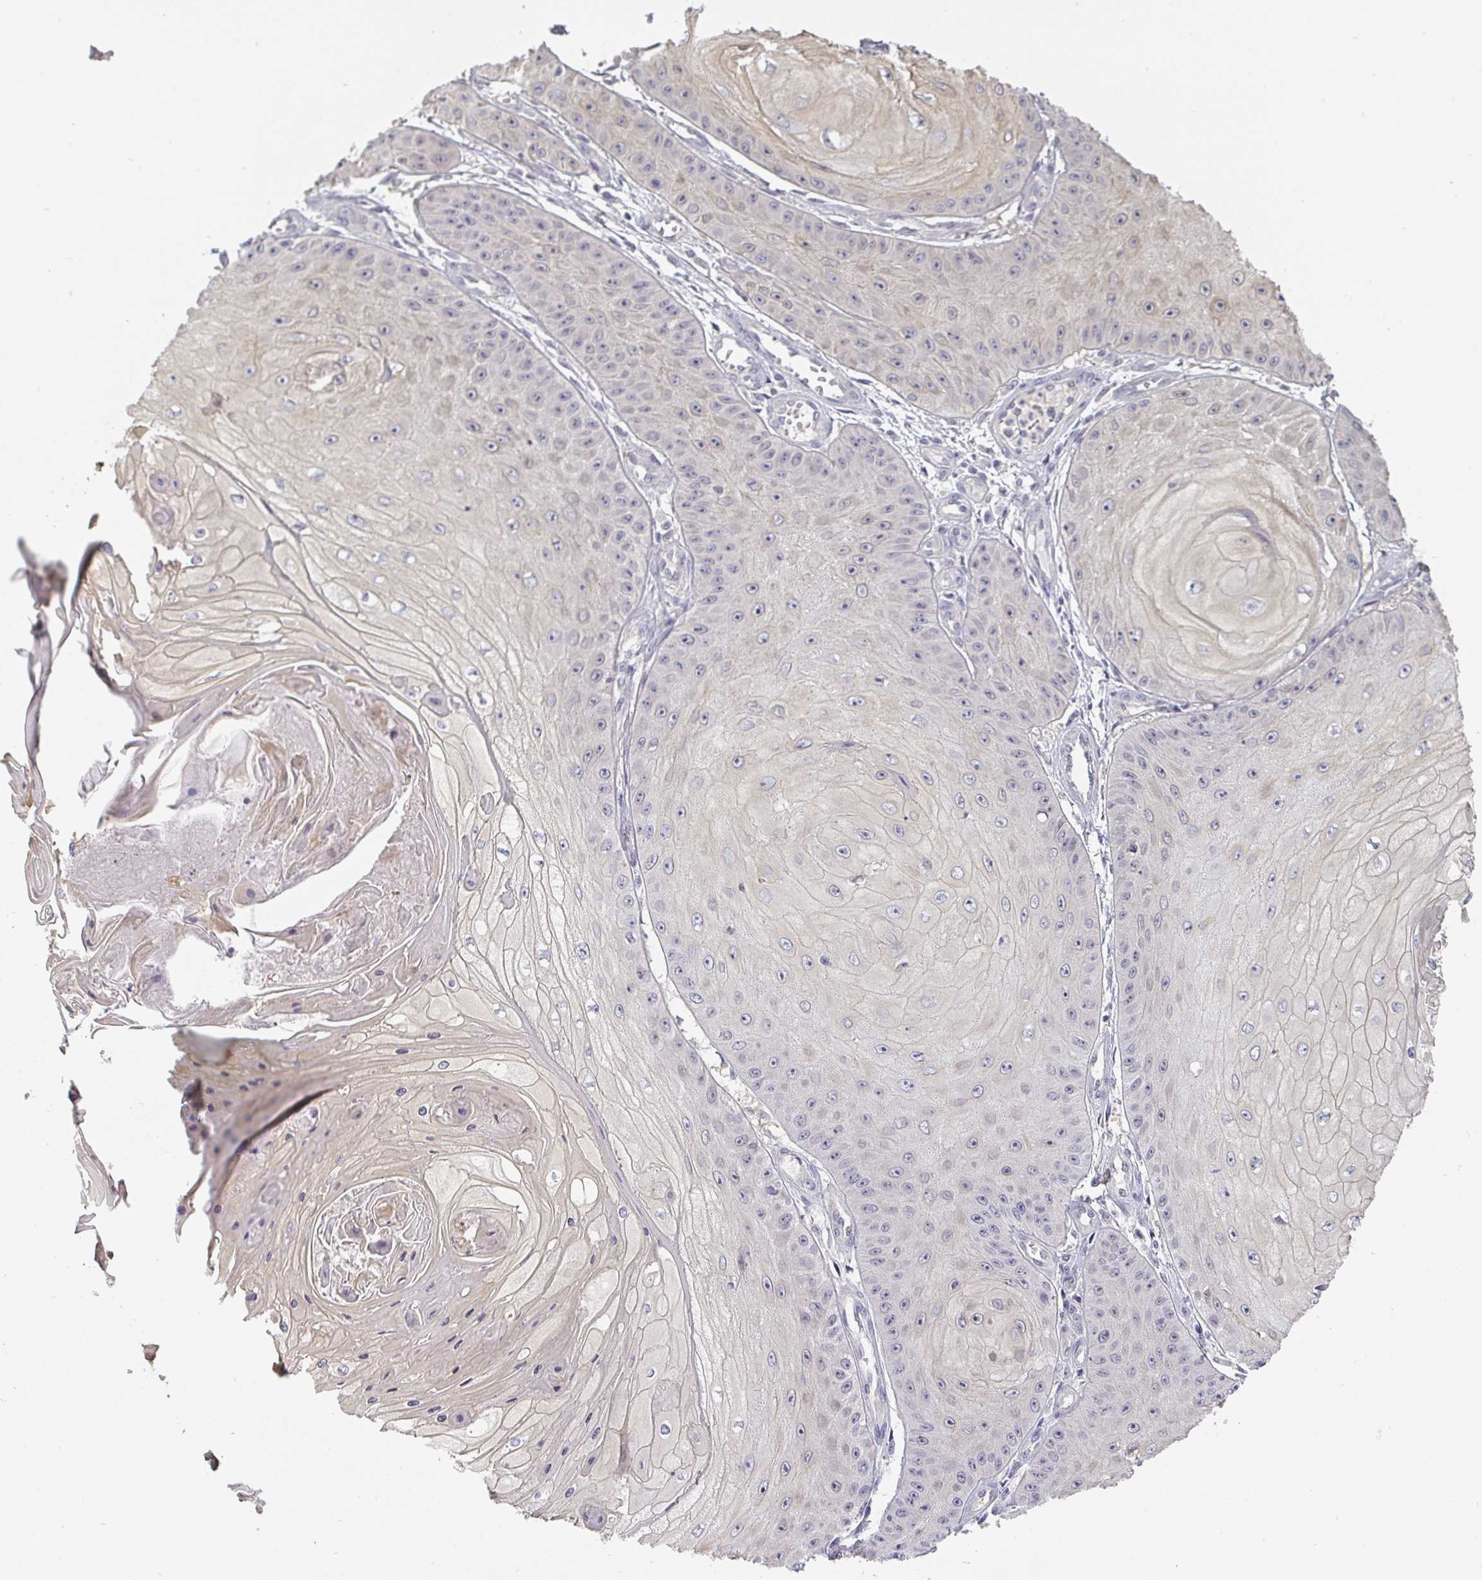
{"staining": {"intensity": "weak", "quantity": "<25%", "location": "cytoplasmic/membranous"}, "tissue": "skin cancer", "cell_type": "Tumor cells", "image_type": "cancer", "snomed": [{"axis": "morphology", "description": "Squamous cell carcinoma, NOS"}, {"axis": "topography", "description": "Skin"}], "caption": "A high-resolution micrograph shows IHC staining of skin cancer, which displays no significant staining in tumor cells.", "gene": "GSDMB", "patient": {"sex": "male", "age": 70}}